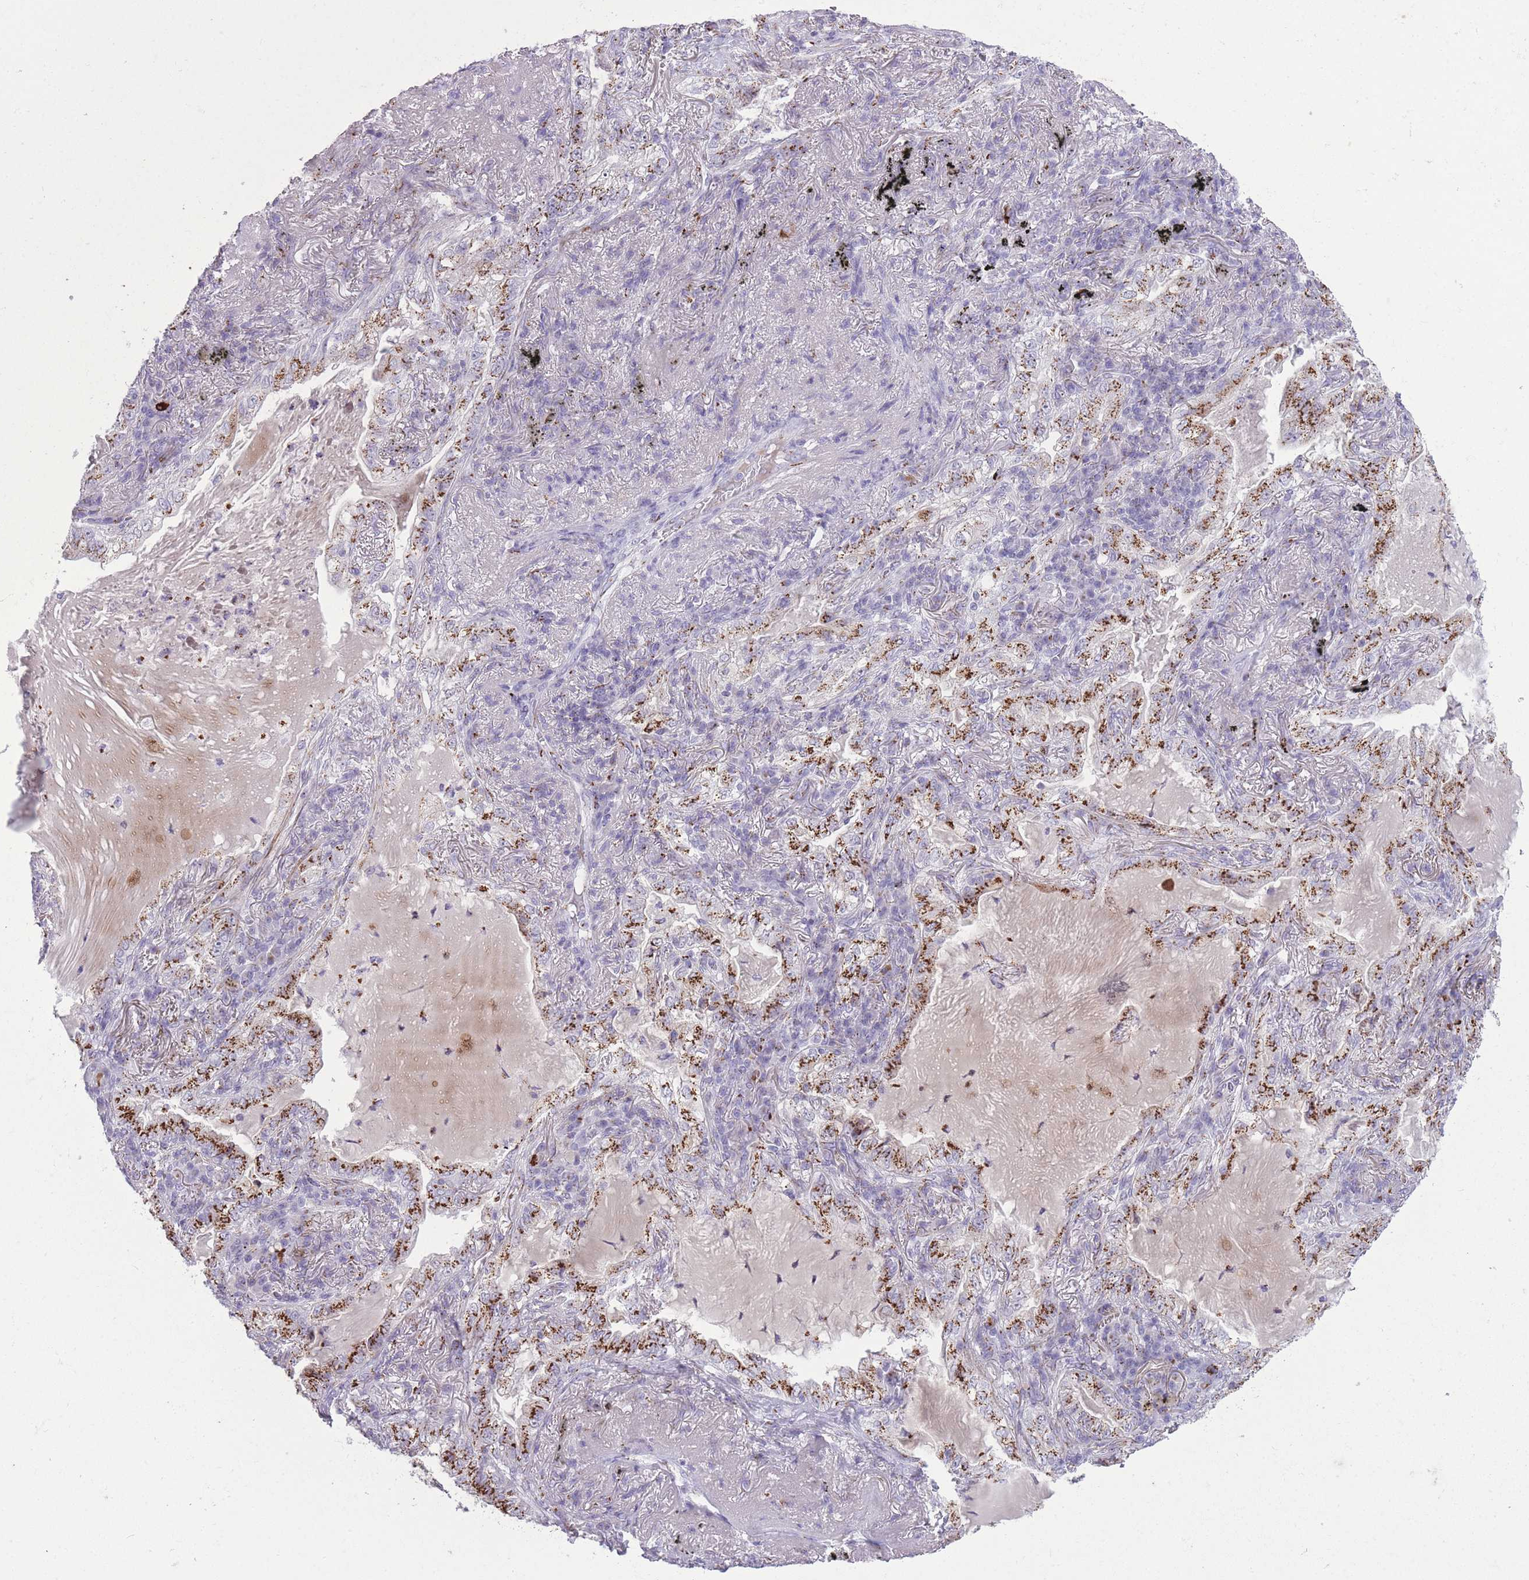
{"staining": {"intensity": "strong", "quantity": ">75%", "location": "cytoplasmic/membranous"}, "tissue": "lung cancer", "cell_type": "Tumor cells", "image_type": "cancer", "snomed": [{"axis": "morphology", "description": "Adenocarcinoma, NOS"}, {"axis": "topography", "description": "Lung"}], "caption": "Immunohistochemistry (IHC) staining of lung cancer, which displays high levels of strong cytoplasmic/membranous expression in about >75% of tumor cells indicating strong cytoplasmic/membranous protein staining. The staining was performed using DAB (brown) for protein detection and nuclei were counterstained in hematoxylin (blue).", "gene": "B4GALT2", "patient": {"sex": "female", "age": 73}}